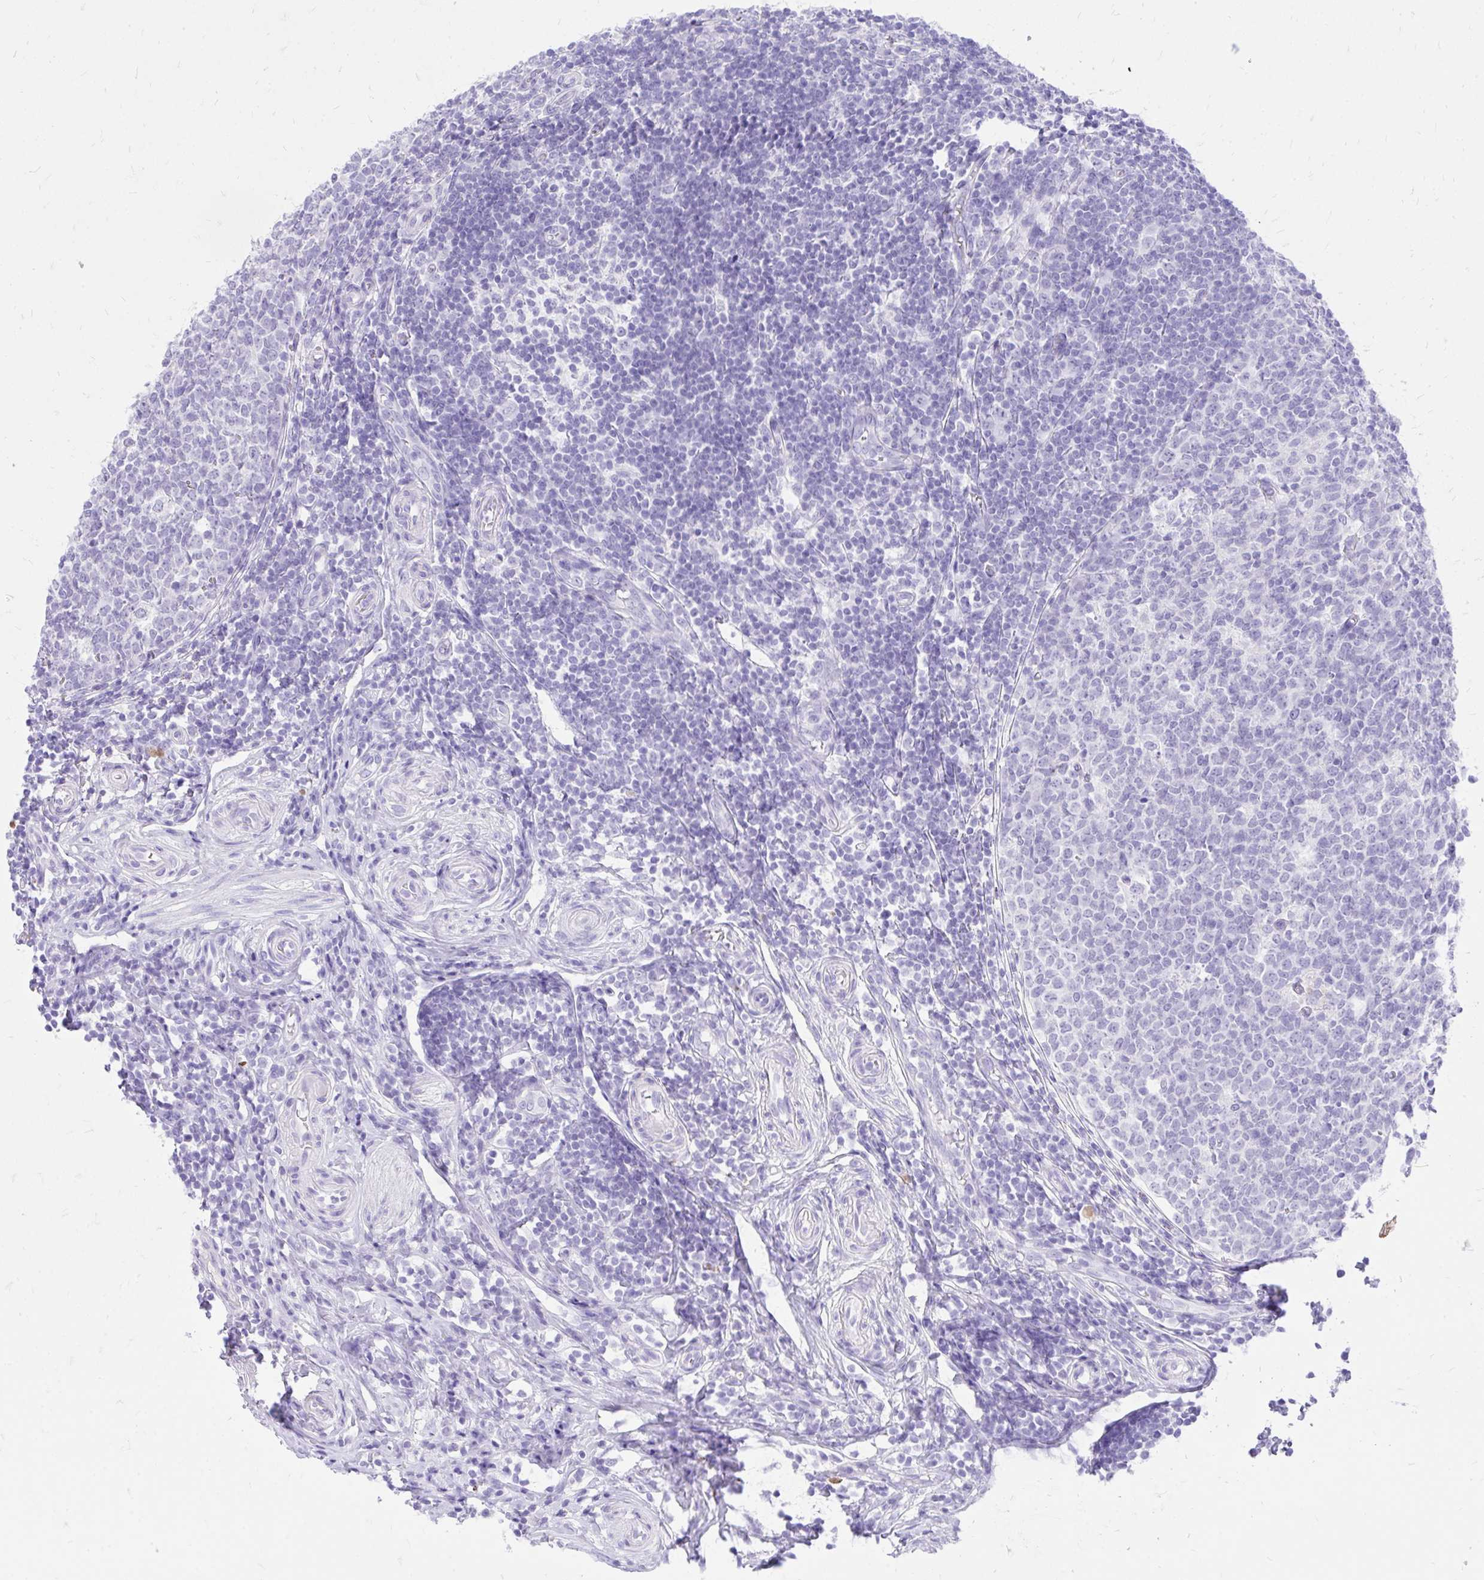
{"staining": {"intensity": "negative", "quantity": "none", "location": "none"}, "tissue": "appendix", "cell_type": "Glandular cells", "image_type": "normal", "snomed": [{"axis": "morphology", "description": "Normal tissue, NOS"}, {"axis": "topography", "description": "Appendix"}], "caption": "This is a image of IHC staining of normal appendix, which shows no positivity in glandular cells. The staining is performed using DAB brown chromogen with nuclei counter-stained in using hematoxylin.", "gene": "MON1A", "patient": {"sex": "male", "age": 18}}